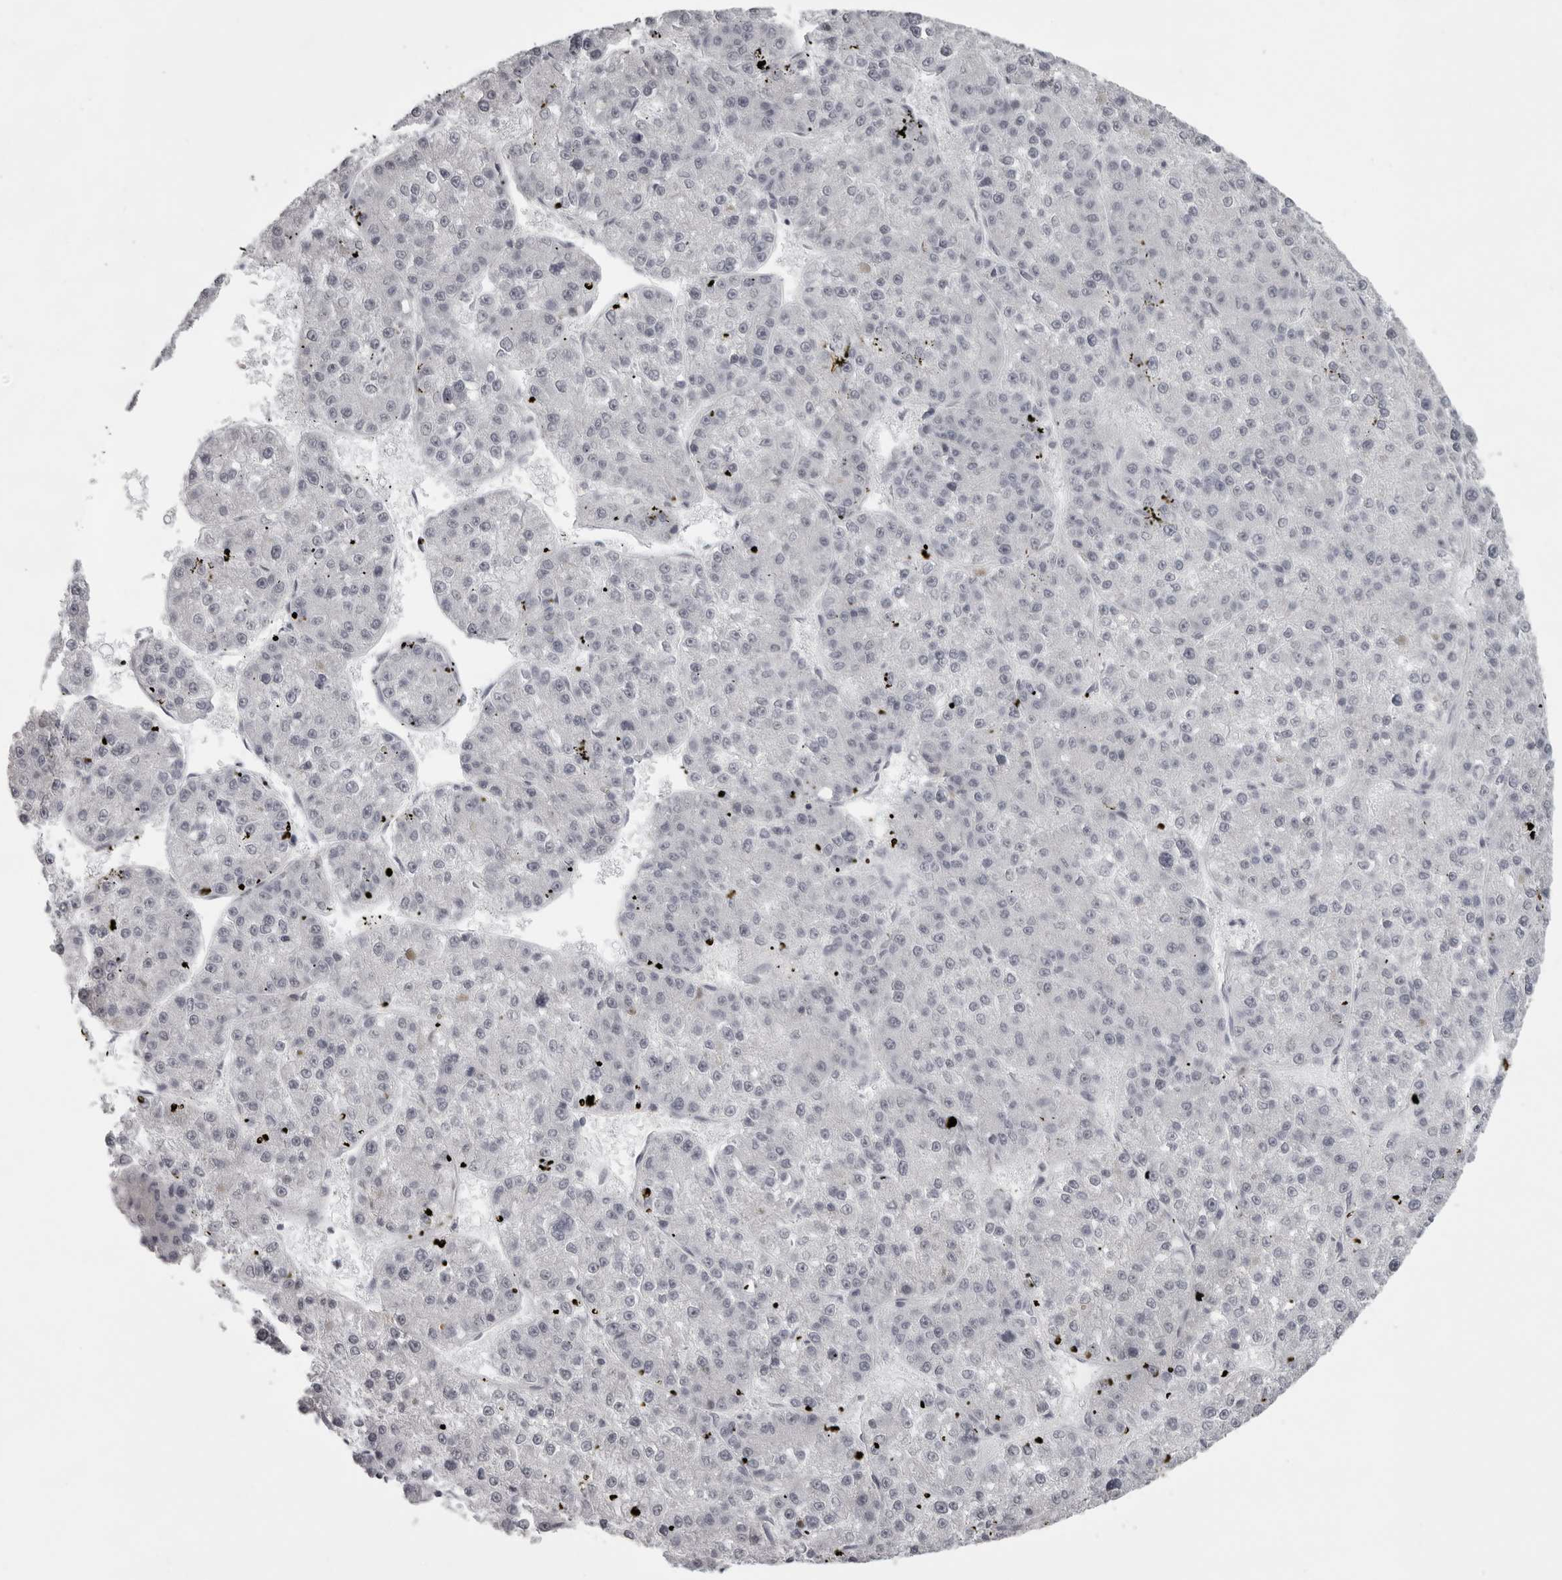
{"staining": {"intensity": "negative", "quantity": "none", "location": "none"}, "tissue": "liver cancer", "cell_type": "Tumor cells", "image_type": "cancer", "snomed": [{"axis": "morphology", "description": "Carcinoma, Hepatocellular, NOS"}, {"axis": "topography", "description": "Liver"}], "caption": "Tumor cells are negative for protein expression in human liver hepatocellular carcinoma.", "gene": "NUDT18", "patient": {"sex": "female", "age": 73}}